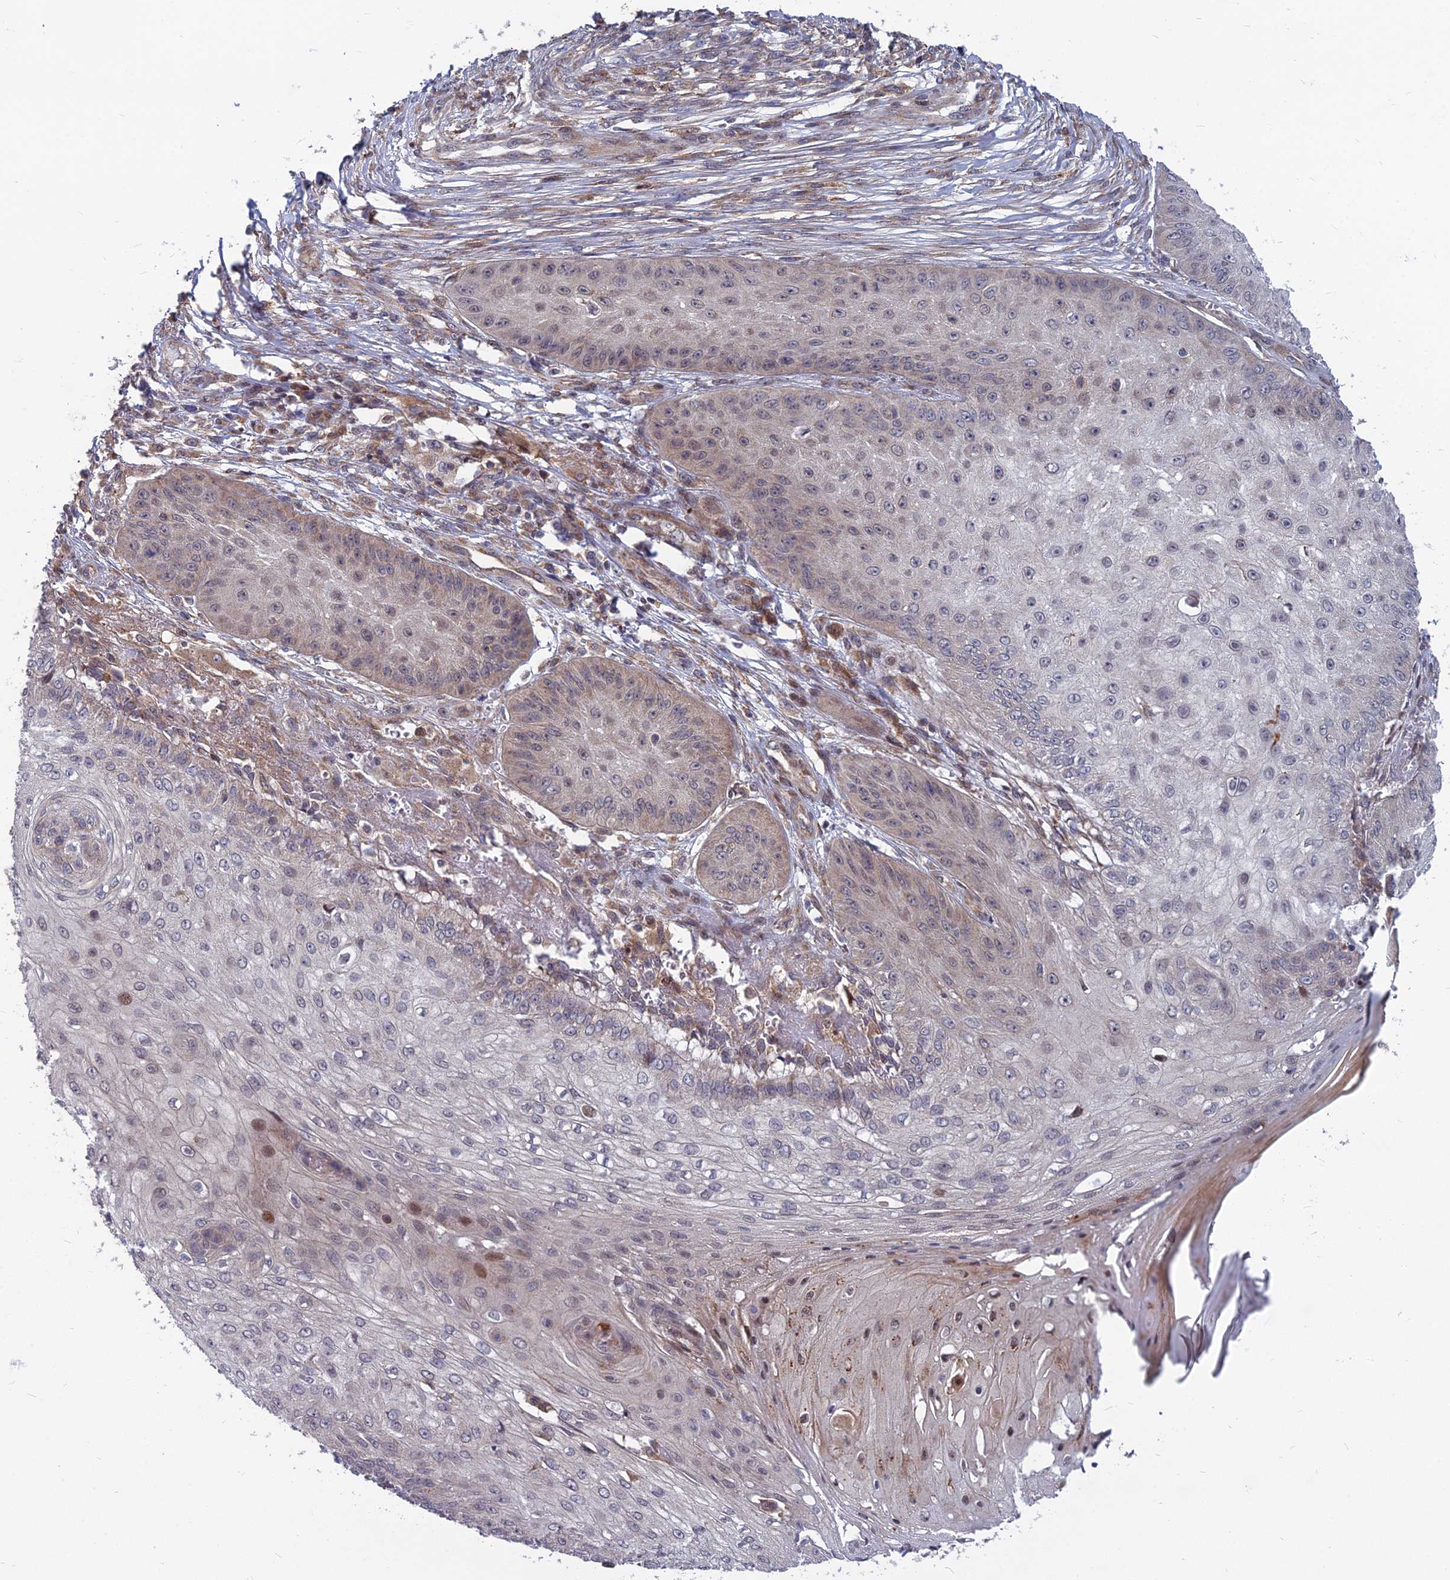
{"staining": {"intensity": "moderate", "quantity": "<25%", "location": "nuclear"}, "tissue": "skin cancer", "cell_type": "Tumor cells", "image_type": "cancer", "snomed": [{"axis": "morphology", "description": "Squamous cell carcinoma, NOS"}, {"axis": "topography", "description": "Skin"}], "caption": "This photomicrograph demonstrates IHC staining of skin cancer (squamous cell carcinoma), with low moderate nuclear expression in about <25% of tumor cells.", "gene": "COMMD2", "patient": {"sex": "male", "age": 70}}